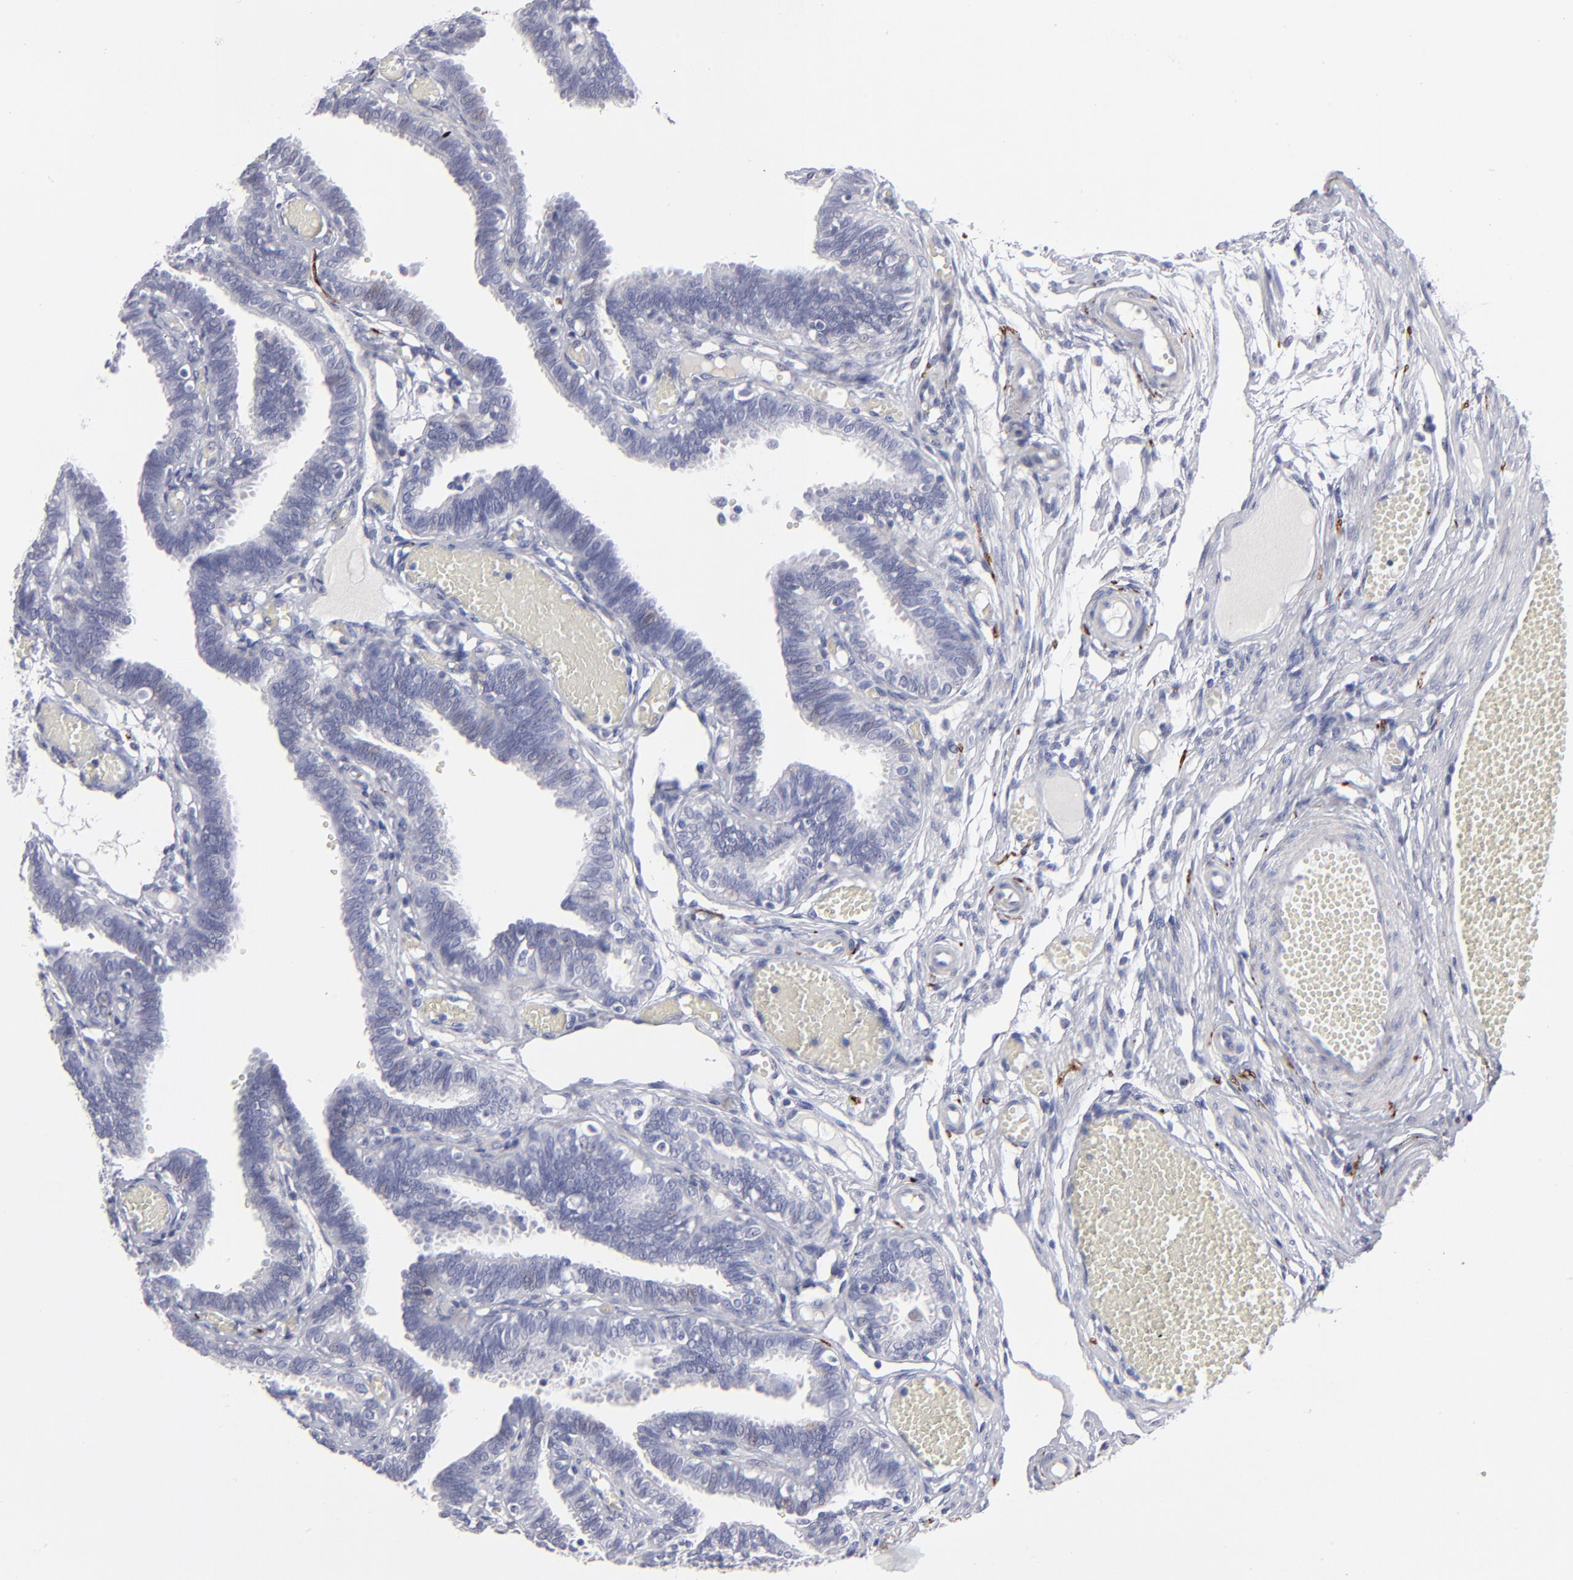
{"staining": {"intensity": "negative", "quantity": "none", "location": "none"}, "tissue": "fallopian tube", "cell_type": "Glandular cells", "image_type": "normal", "snomed": [{"axis": "morphology", "description": "Normal tissue, NOS"}, {"axis": "topography", "description": "Fallopian tube"}], "caption": "High magnification brightfield microscopy of normal fallopian tube stained with DAB (3,3'-diaminobenzidine) (brown) and counterstained with hematoxylin (blue): glandular cells show no significant staining.", "gene": "CADM3", "patient": {"sex": "female", "age": 29}}